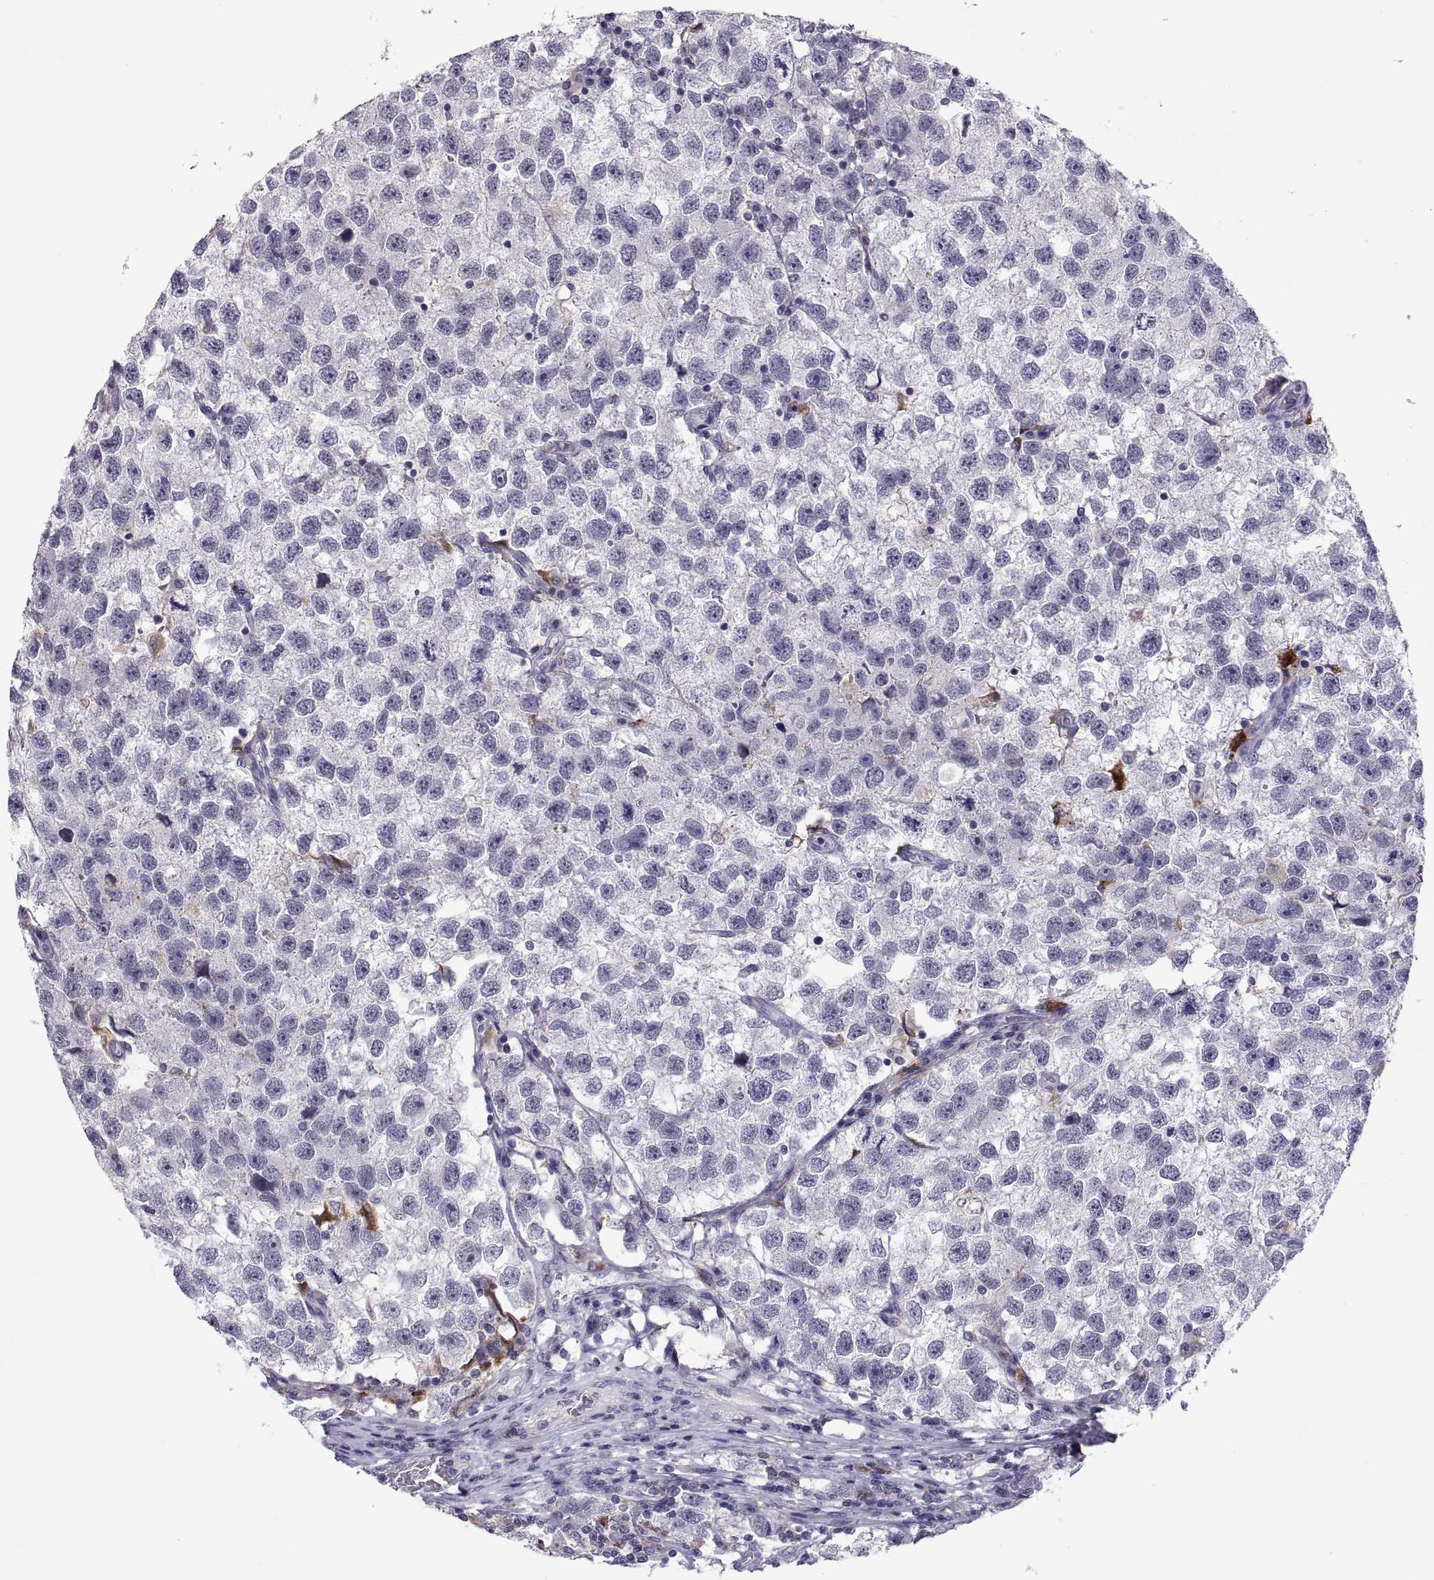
{"staining": {"intensity": "negative", "quantity": "none", "location": "none"}, "tissue": "testis cancer", "cell_type": "Tumor cells", "image_type": "cancer", "snomed": [{"axis": "morphology", "description": "Seminoma, NOS"}, {"axis": "topography", "description": "Testis"}], "caption": "Protein analysis of testis cancer displays no significant staining in tumor cells. (Immunohistochemistry, brightfield microscopy, high magnification).", "gene": "RGS19", "patient": {"sex": "male", "age": 26}}